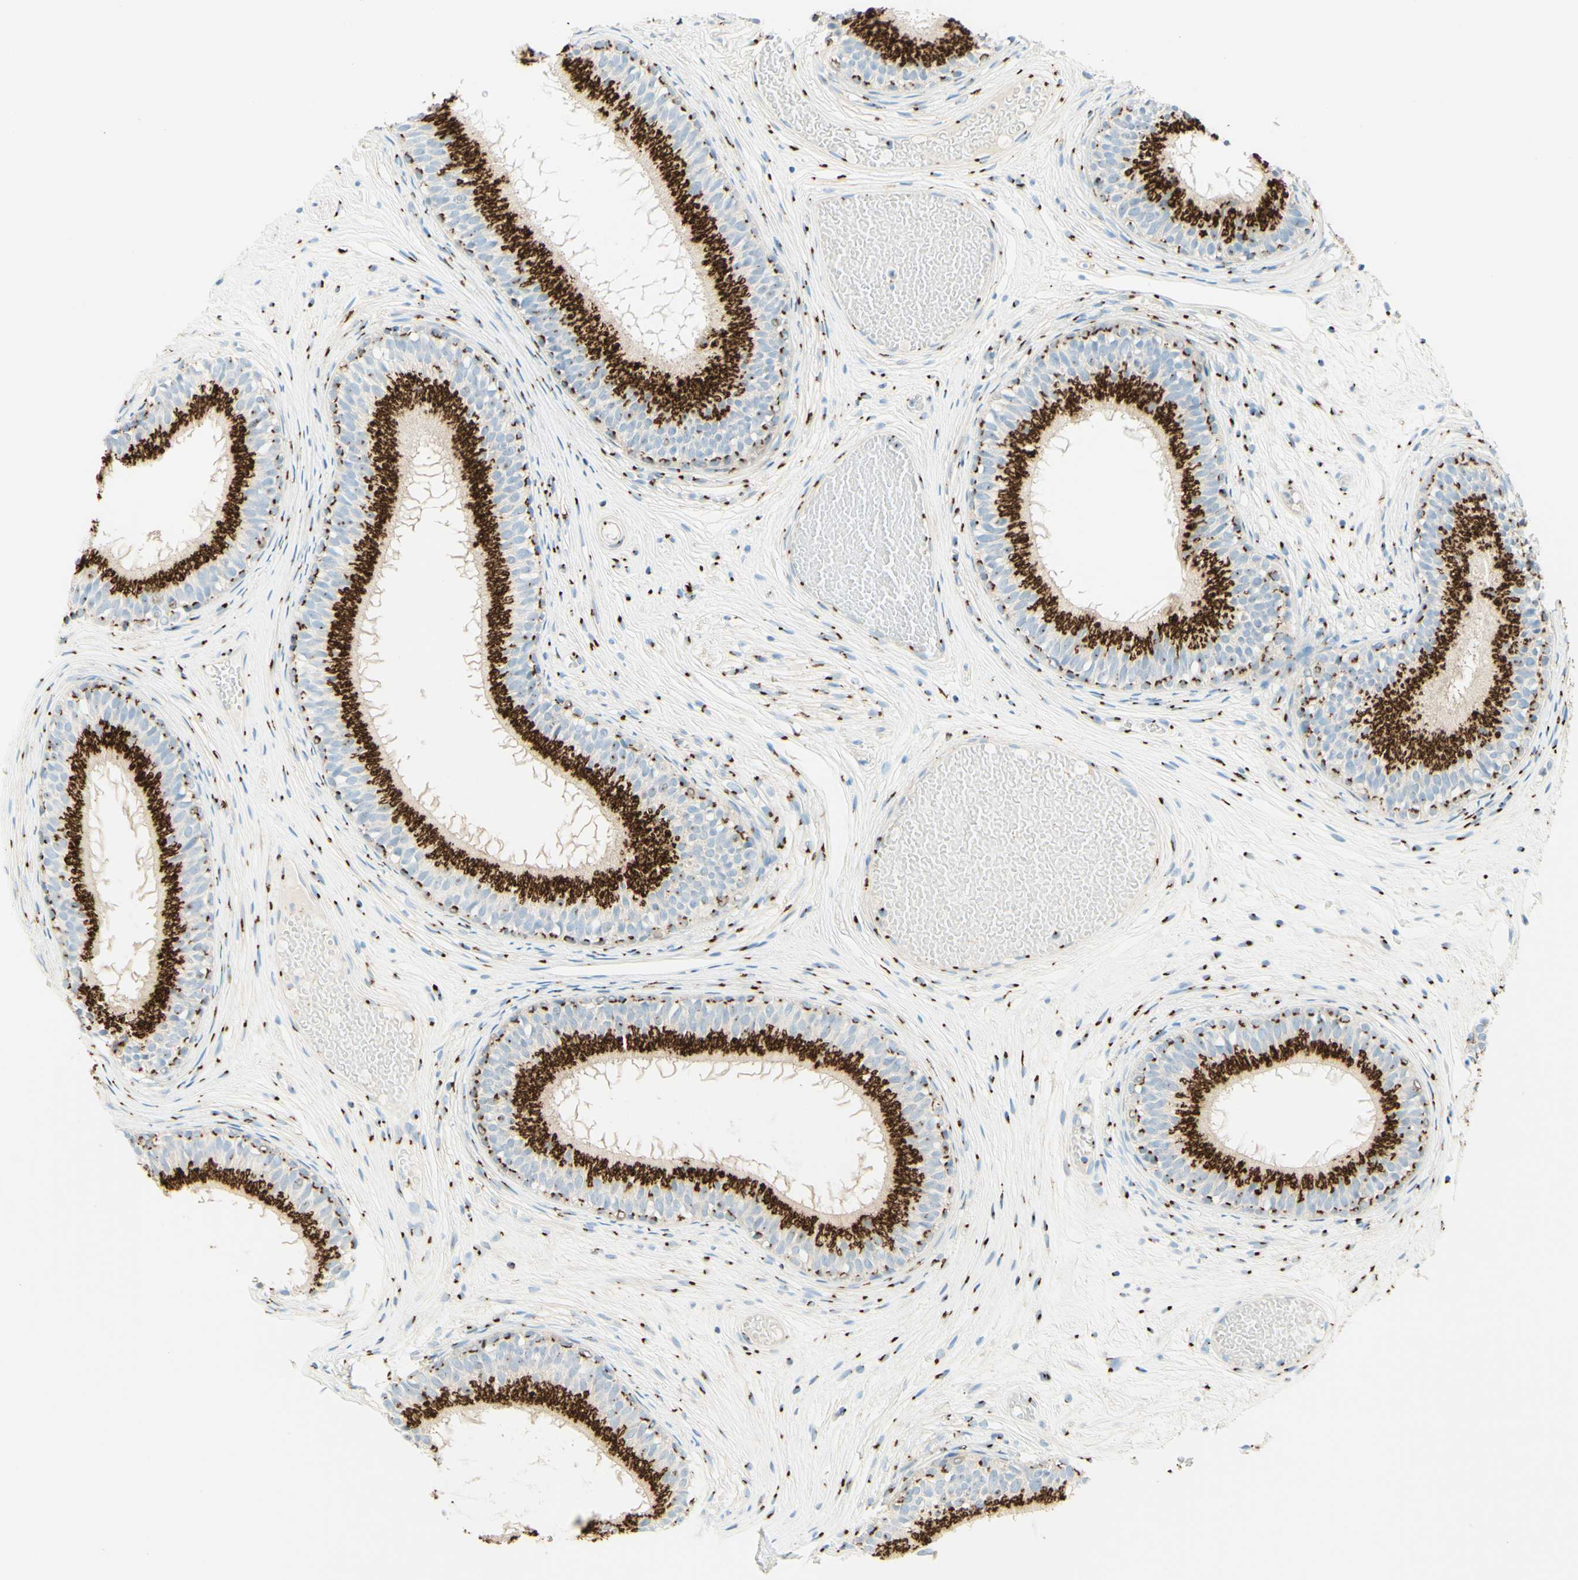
{"staining": {"intensity": "strong", "quantity": ">75%", "location": "cytoplasmic/membranous"}, "tissue": "epididymis", "cell_type": "Glandular cells", "image_type": "normal", "snomed": [{"axis": "morphology", "description": "Normal tissue, NOS"}, {"axis": "morphology", "description": "Atrophy, NOS"}, {"axis": "topography", "description": "Testis"}, {"axis": "topography", "description": "Epididymis"}], "caption": "The immunohistochemical stain highlights strong cytoplasmic/membranous expression in glandular cells of benign epididymis. The protein is stained brown, and the nuclei are stained in blue (DAB (3,3'-diaminobenzidine) IHC with brightfield microscopy, high magnification).", "gene": "GOLGB1", "patient": {"sex": "male", "age": 18}}